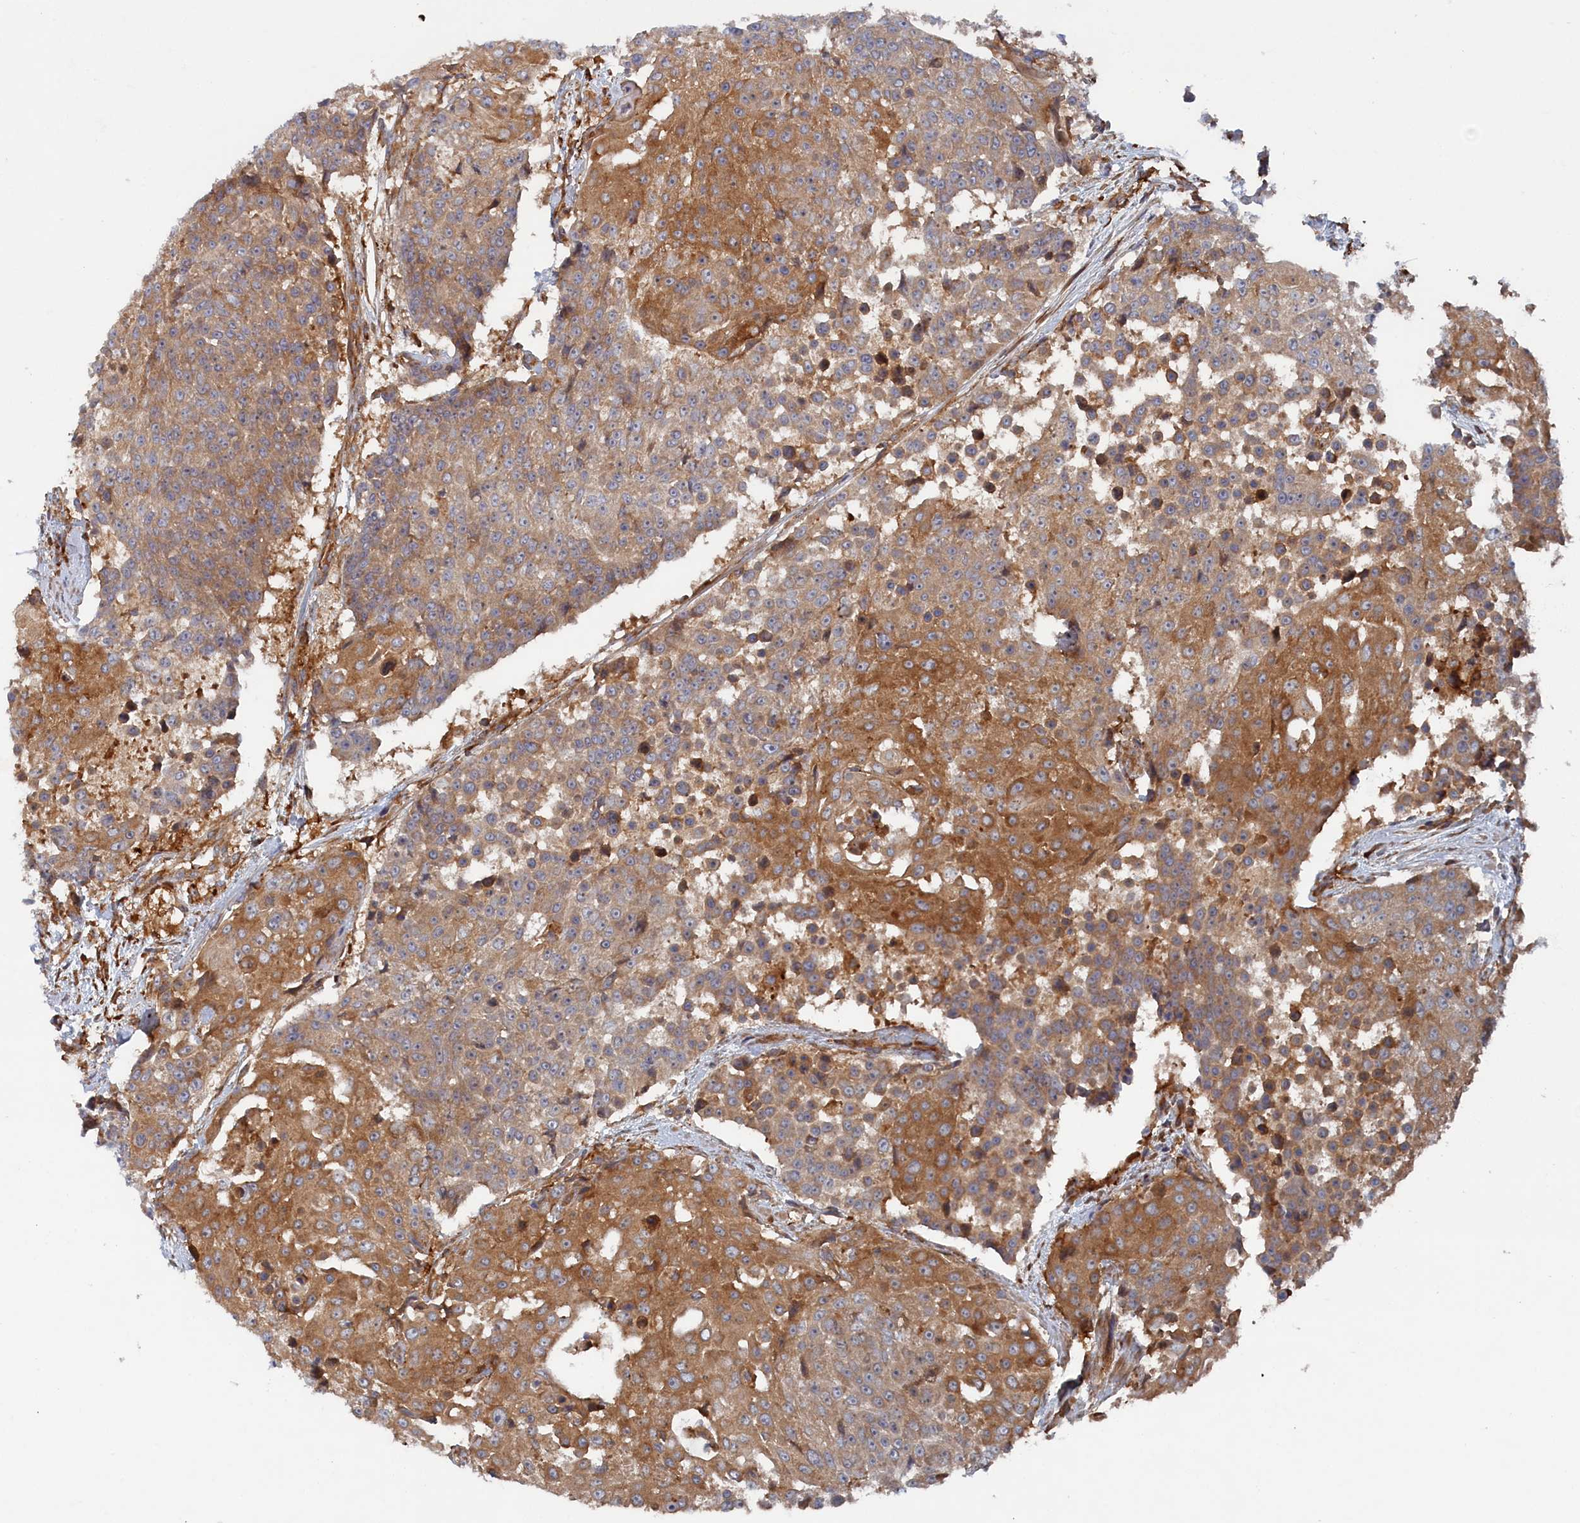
{"staining": {"intensity": "moderate", "quantity": "25%-75%", "location": "cytoplasmic/membranous"}, "tissue": "urothelial cancer", "cell_type": "Tumor cells", "image_type": "cancer", "snomed": [{"axis": "morphology", "description": "Urothelial carcinoma, High grade"}, {"axis": "topography", "description": "Urinary bladder"}], "caption": "IHC of human urothelial cancer exhibits medium levels of moderate cytoplasmic/membranous positivity in about 25%-75% of tumor cells.", "gene": "TMEM196", "patient": {"sex": "female", "age": 63}}